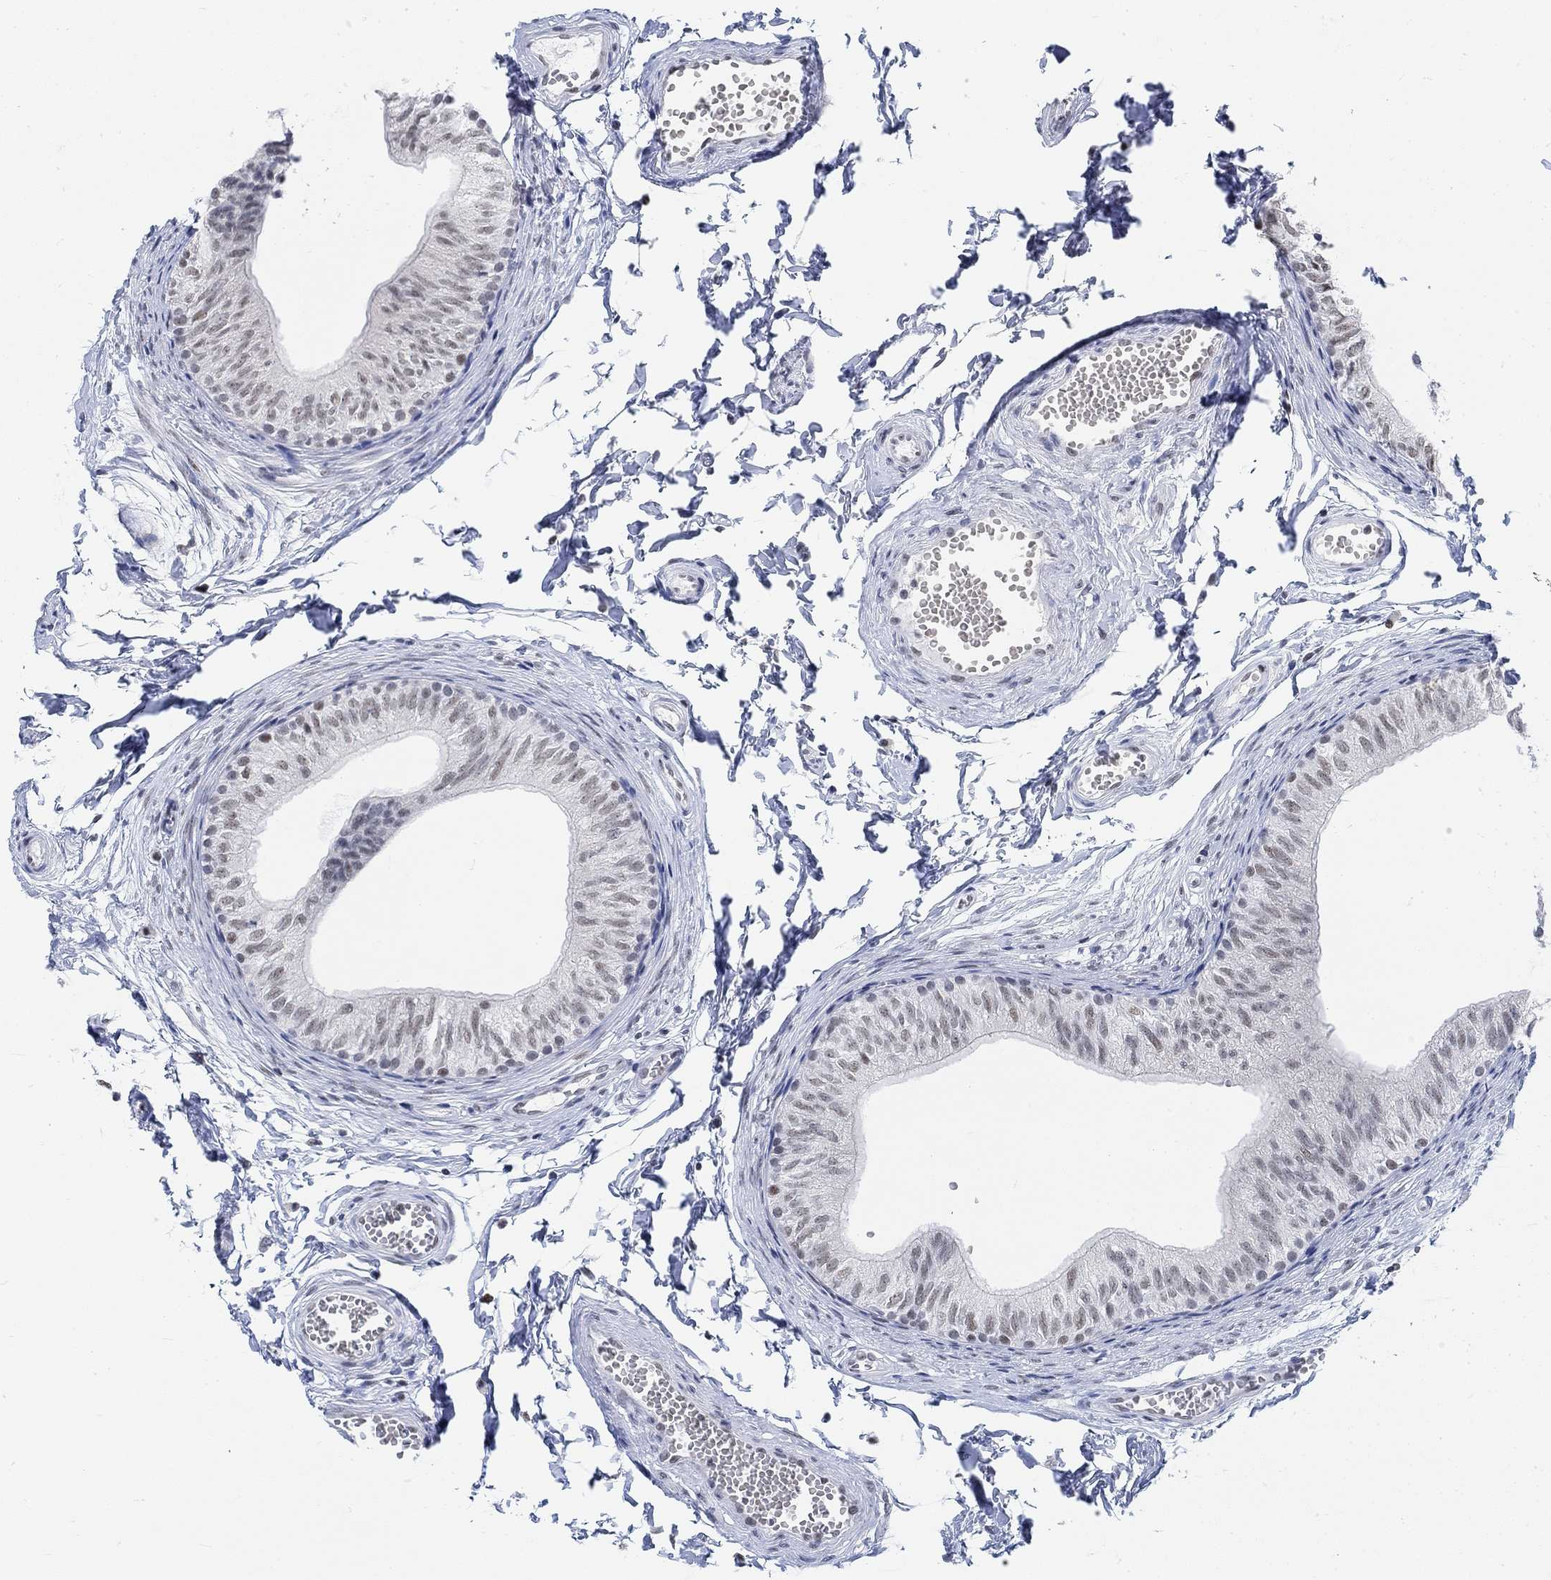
{"staining": {"intensity": "negative", "quantity": "none", "location": "none"}, "tissue": "epididymis", "cell_type": "Glandular cells", "image_type": "normal", "snomed": [{"axis": "morphology", "description": "Normal tissue, NOS"}, {"axis": "topography", "description": "Epididymis"}], "caption": "Immunohistochemical staining of normal epididymis displays no significant expression in glandular cells. (Stains: DAB (3,3'-diaminobenzidine) immunohistochemistry with hematoxylin counter stain, Microscopy: brightfield microscopy at high magnification).", "gene": "KCNH8", "patient": {"sex": "male", "age": 22}}